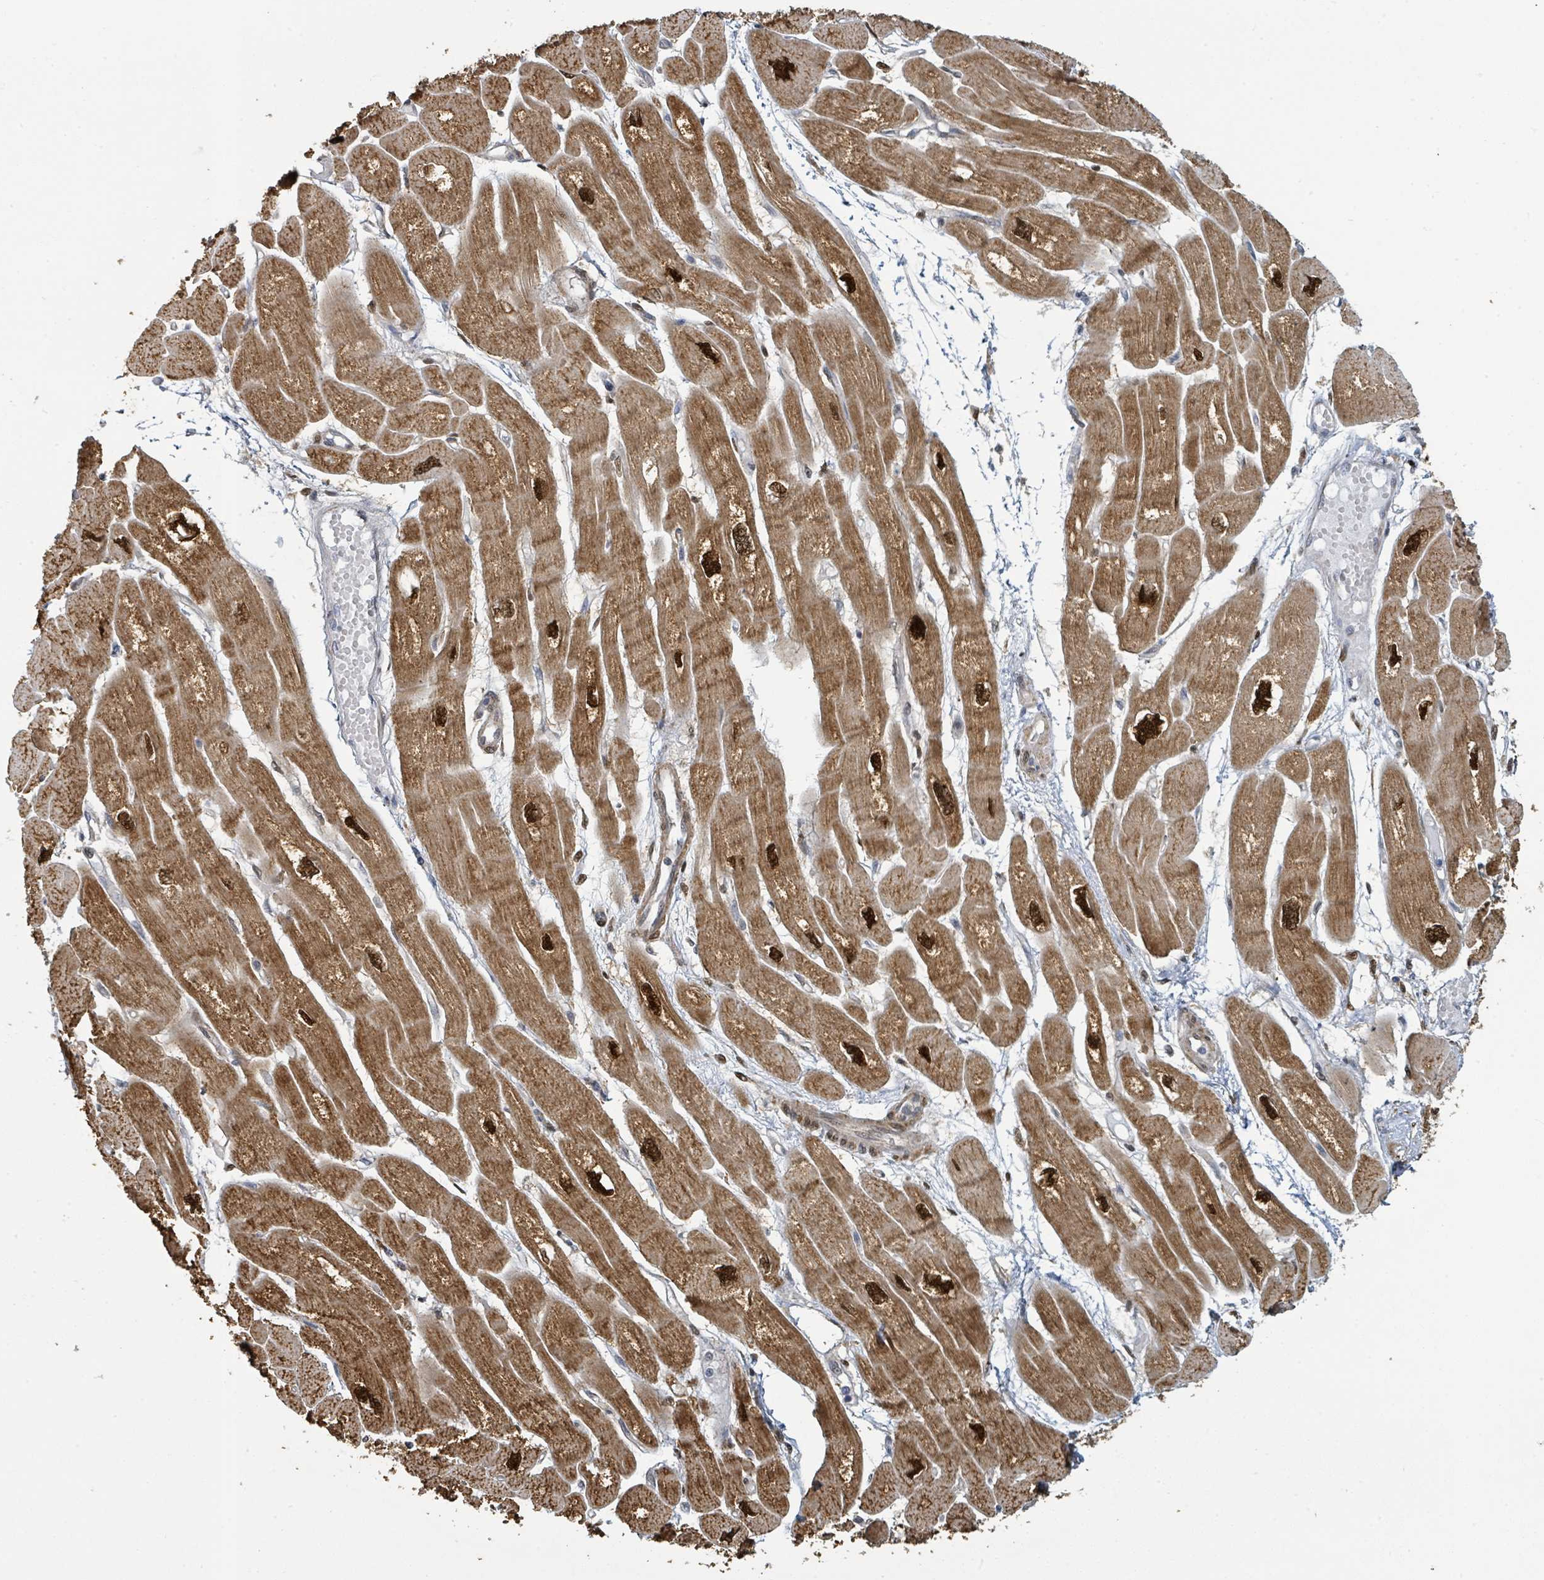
{"staining": {"intensity": "strong", "quantity": ">75%", "location": "cytoplasmic/membranous,nuclear"}, "tissue": "heart muscle", "cell_type": "Cardiomyocytes", "image_type": "normal", "snomed": [{"axis": "morphology", "description": "Normal tissue, NOS"}, {"axis": "topography", "description": "Heart"}], "caption": "A brown stain shows strong cytoplasmic/membranous,nuclear expression of a protein in cardiomyocytes of normal human heart muscle.", "gene": "PSMB7", "patient": {"sex": "male", "age": 42}}